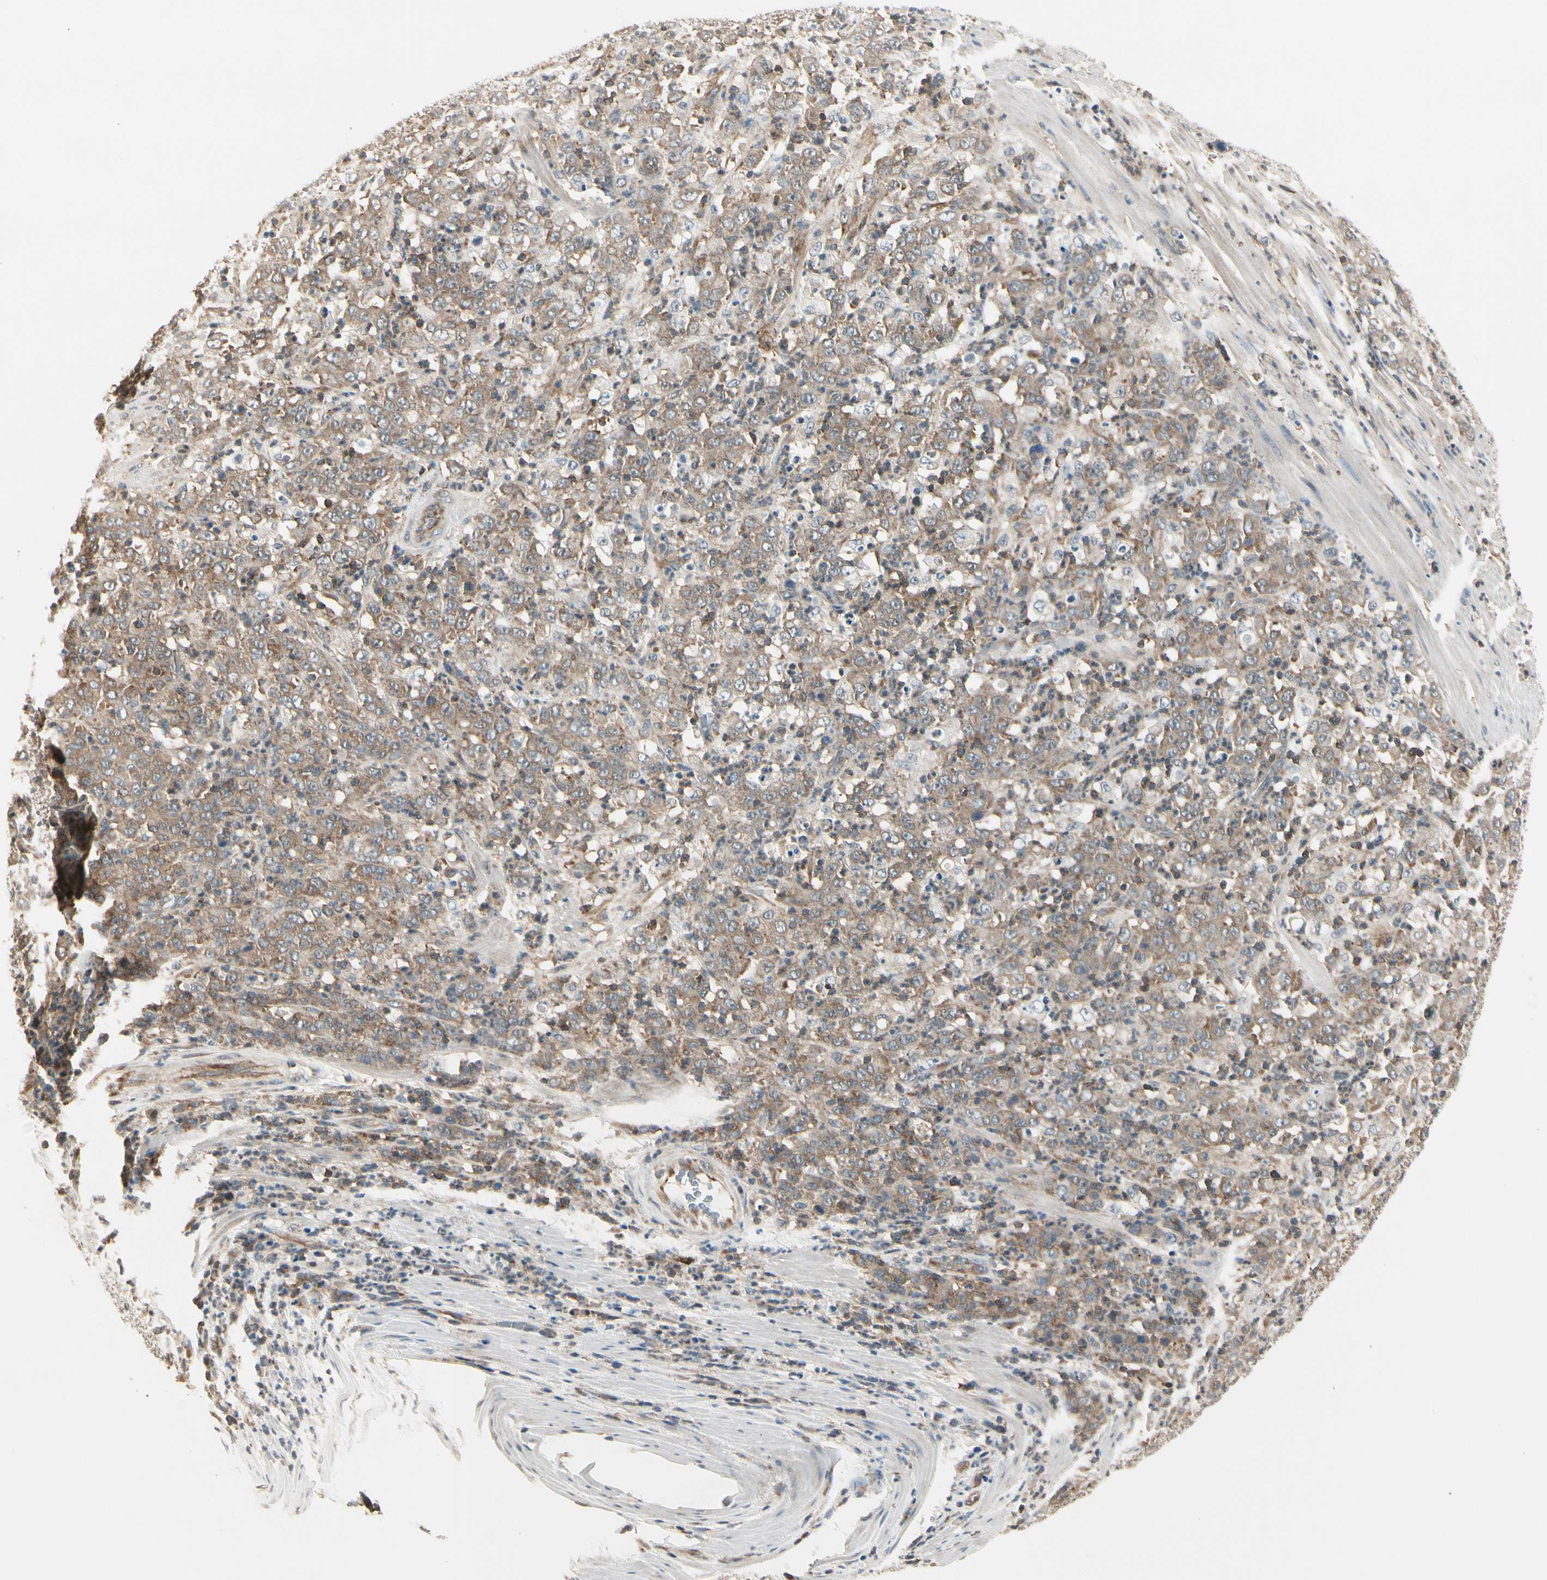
{"staining": {"intensity": "weak", "quantity": ">75%", "location": "cytoplasmic/membranous"}, "tissue": "stomach cancer", "cell_type": "Tumor cells", "image_type": "cancer", "snomed": [{"axis": "morphology", "description": "Adenocarcinoma, NOS"}, {"axis": "topography", "description": "Stomach, lower"}], "caption": "A low amount of weak cytoplasmic/membranous staining is seen in approximately >75% of tumor cells in stomach adenocarcinoma tissue.", "gene": "OXSR1", "patient": {"sex": "female", "age": 71}}